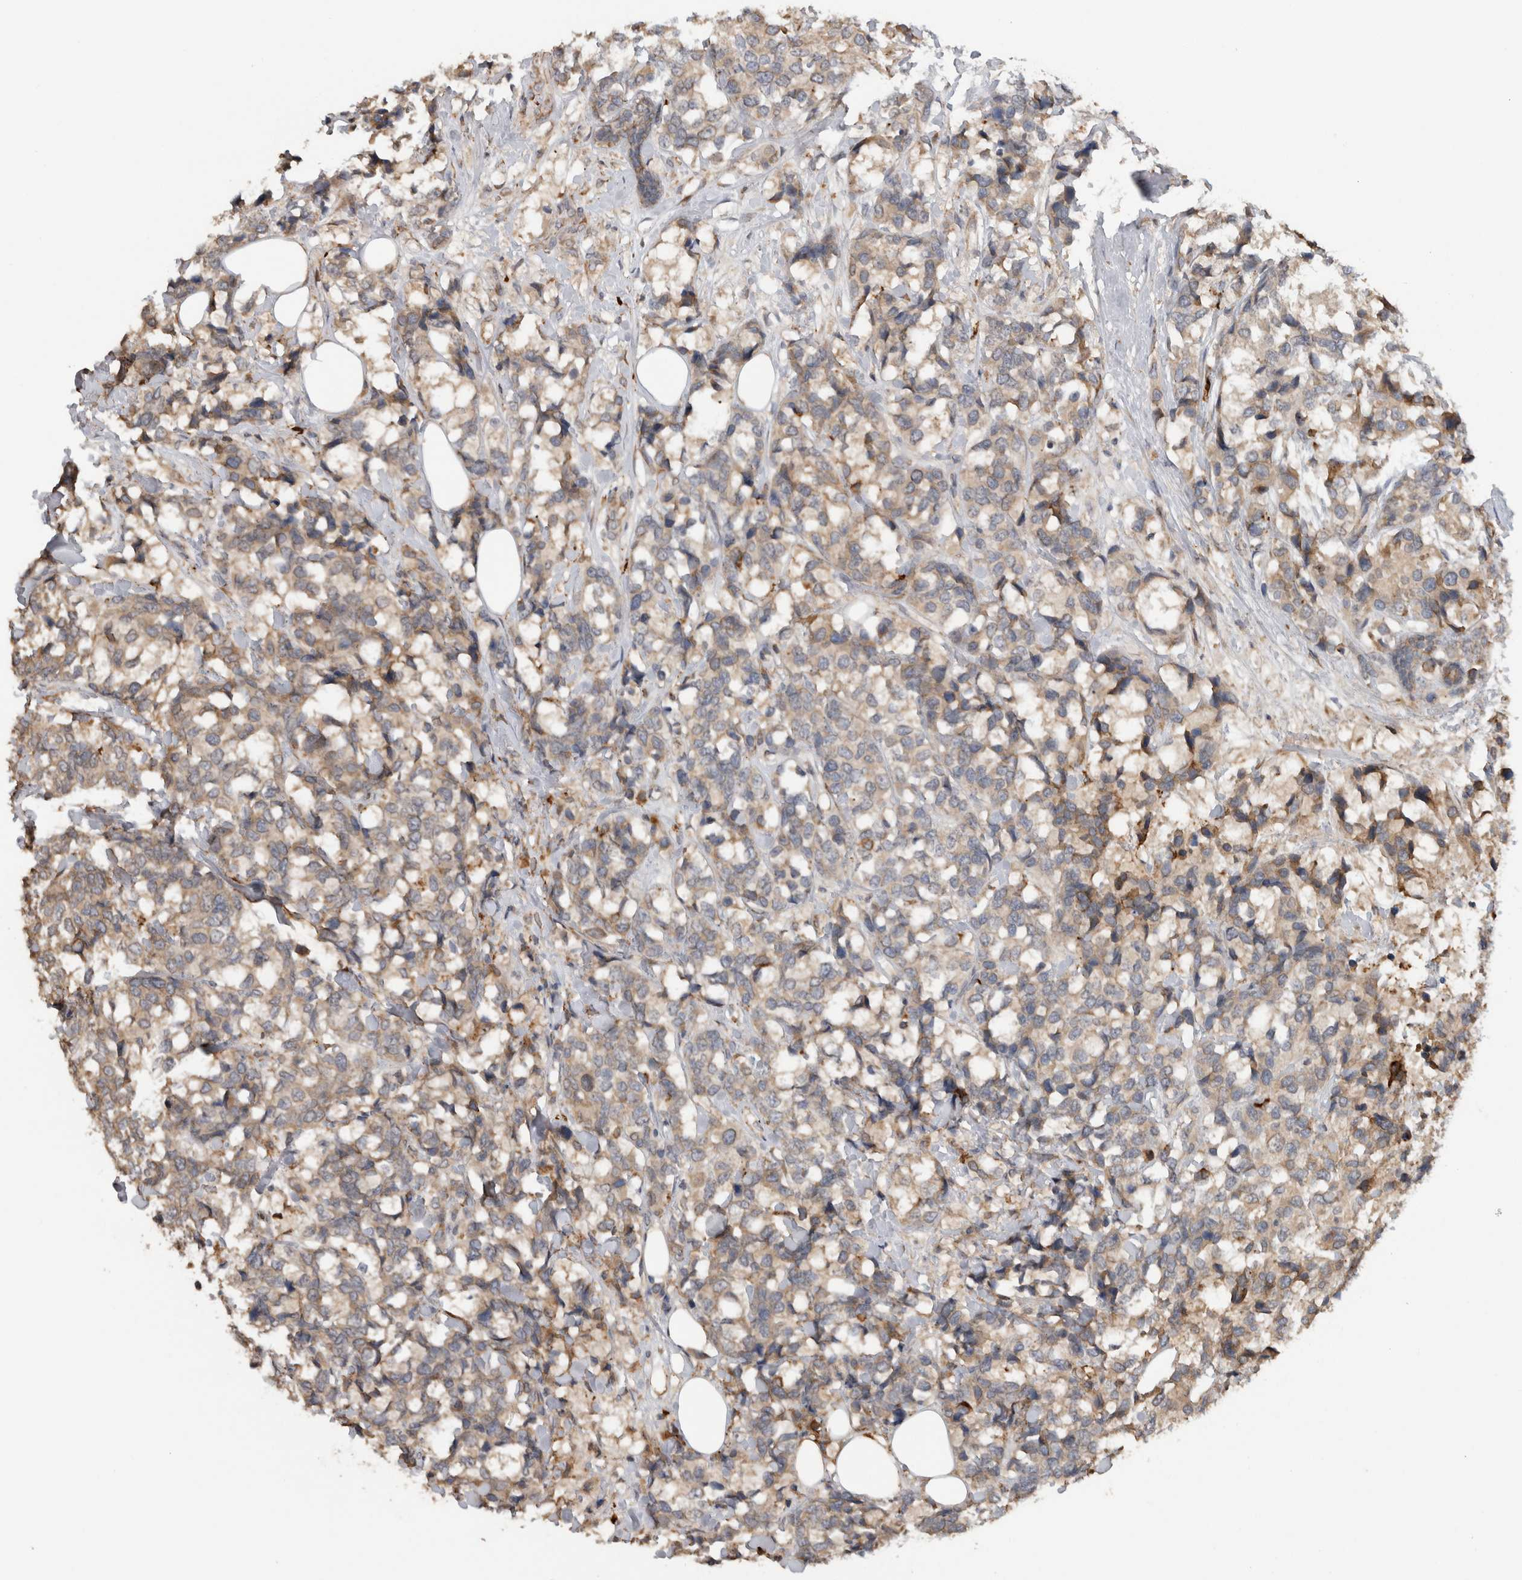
{"staining": {"intensity": "weak", "quantity": ">75%", "location": "cytoplasmic/membranous"}, "tissue": "breast cancer", "cell_type": "Tumor cells", "image_type": "cancer", "snomed": [{"axis": "morphology", "description": "Lobular carcinoma"}, {"axis": "topography", "description": "Breast"}], "caption": "High-magnification brightfield microscopy of breast cancer (lobular carcinoma) stained with DAB (3,3'-diaminobenzidine) (brown) and counterstained with hematoxylin (blue). tumor cells exhibit weak cytoplasmic/membranous expression is present in approximately>75% of cells. Nuclei are stained in blue.", "gene": "ADGRL3", "patient": {"sex": "female", "age": 59}}